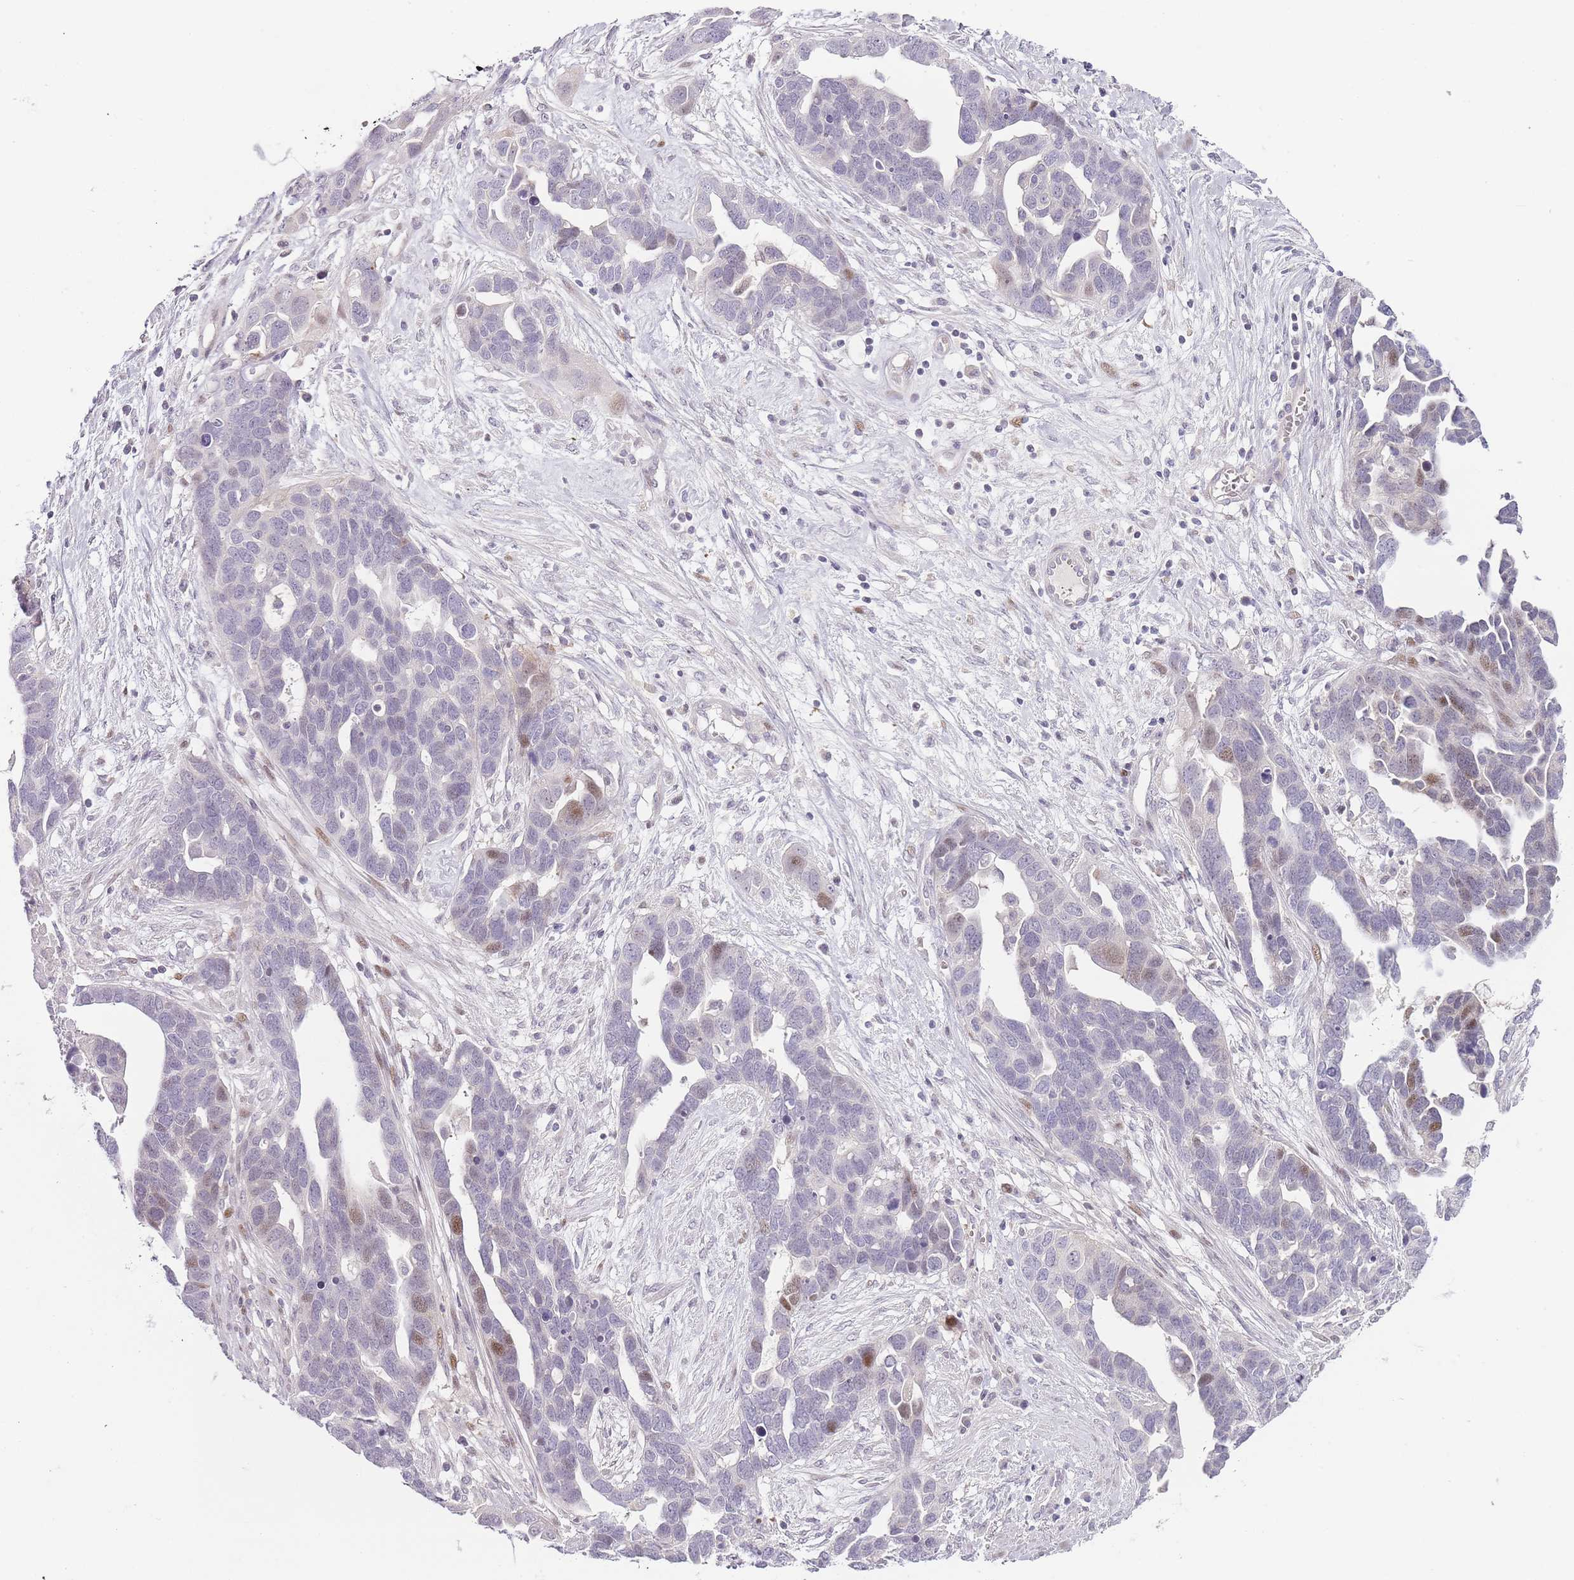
{"staining": {"intensity": "moderate", "quantity": "<25%", "location": "nuclear"}, "tissue": "ovarian cancer", "cell_type": "Tumor cells", "image_type": "cancer", "snomed": [{"axis": "morphology", "description": "Cystadenocarcinoma, serous, NOS"}, {"axis": "topography", "description": "Ovary"}], "caption": "A low amount of moderate nuclear expression is present in approximately <25% of tumor cells in ovarian cancer tissue. (Brightfield microscopy of DAB IHC at high magnification).", "gene": "OGG1", "patient": {"sex": "female", "age": 54}}